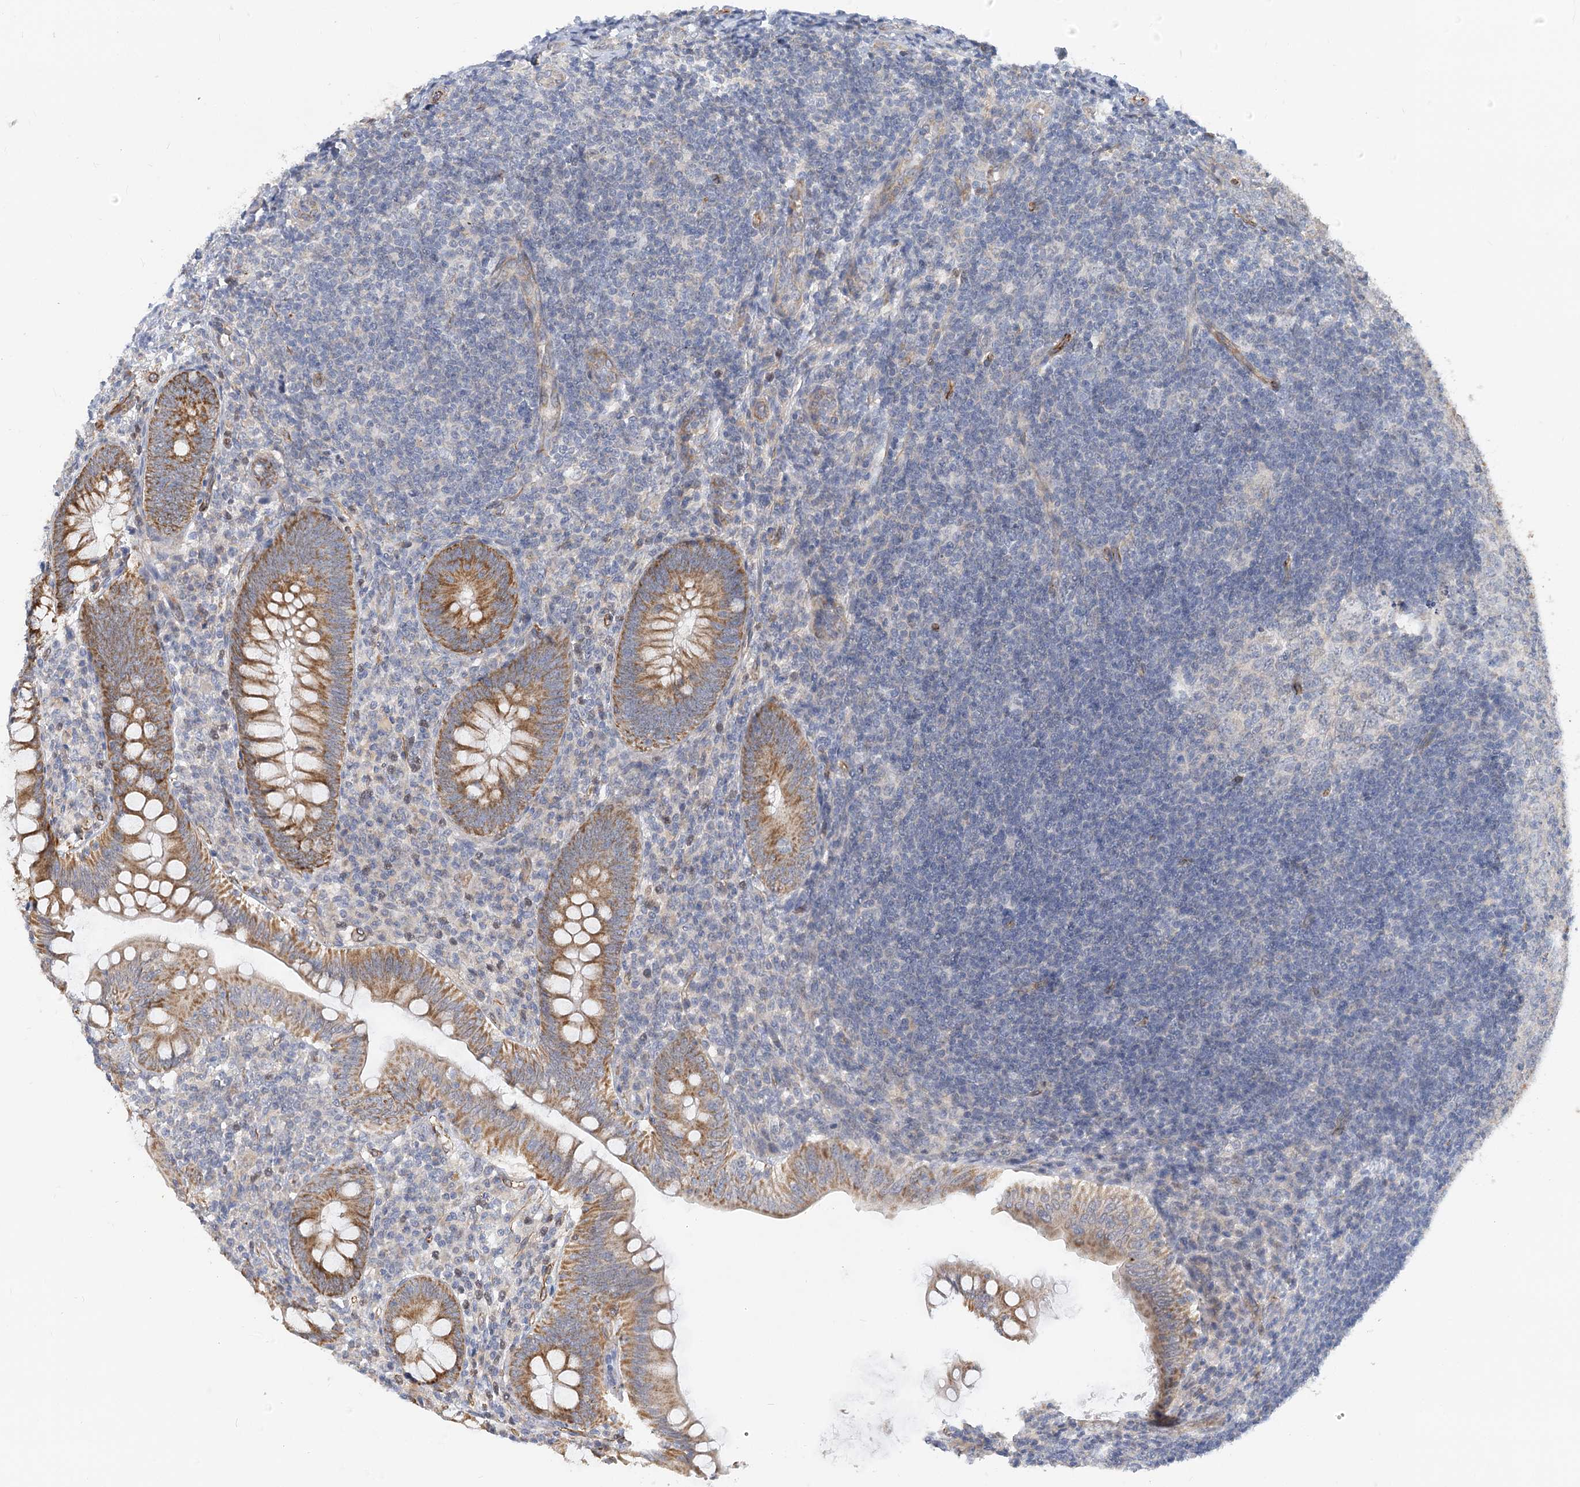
{"staining": {"intensity": "moderate", "quantity": ">75%", "location": "cytoplasmic/membranous"}, "tissue": "appendix", "cell_type": "Glandular cells", "image_type": "normal", "snomed": [{"axis": "morphology", "description": "Normal tissue, NOS"}, {"axis": "topography", "description": "Appendix"}], "caption": "A high-resolution histopathology image shows immunohistochemistry (IHC) staining of normal appendix, which reveals moderate cytoplasmic/membranous expression in about >75% of glandular cells. The protein of interest is shown in brown color, while the nuclei are stained blue.", "gene": "NELL2", "patient": {"sex": "male", "age": 14}}